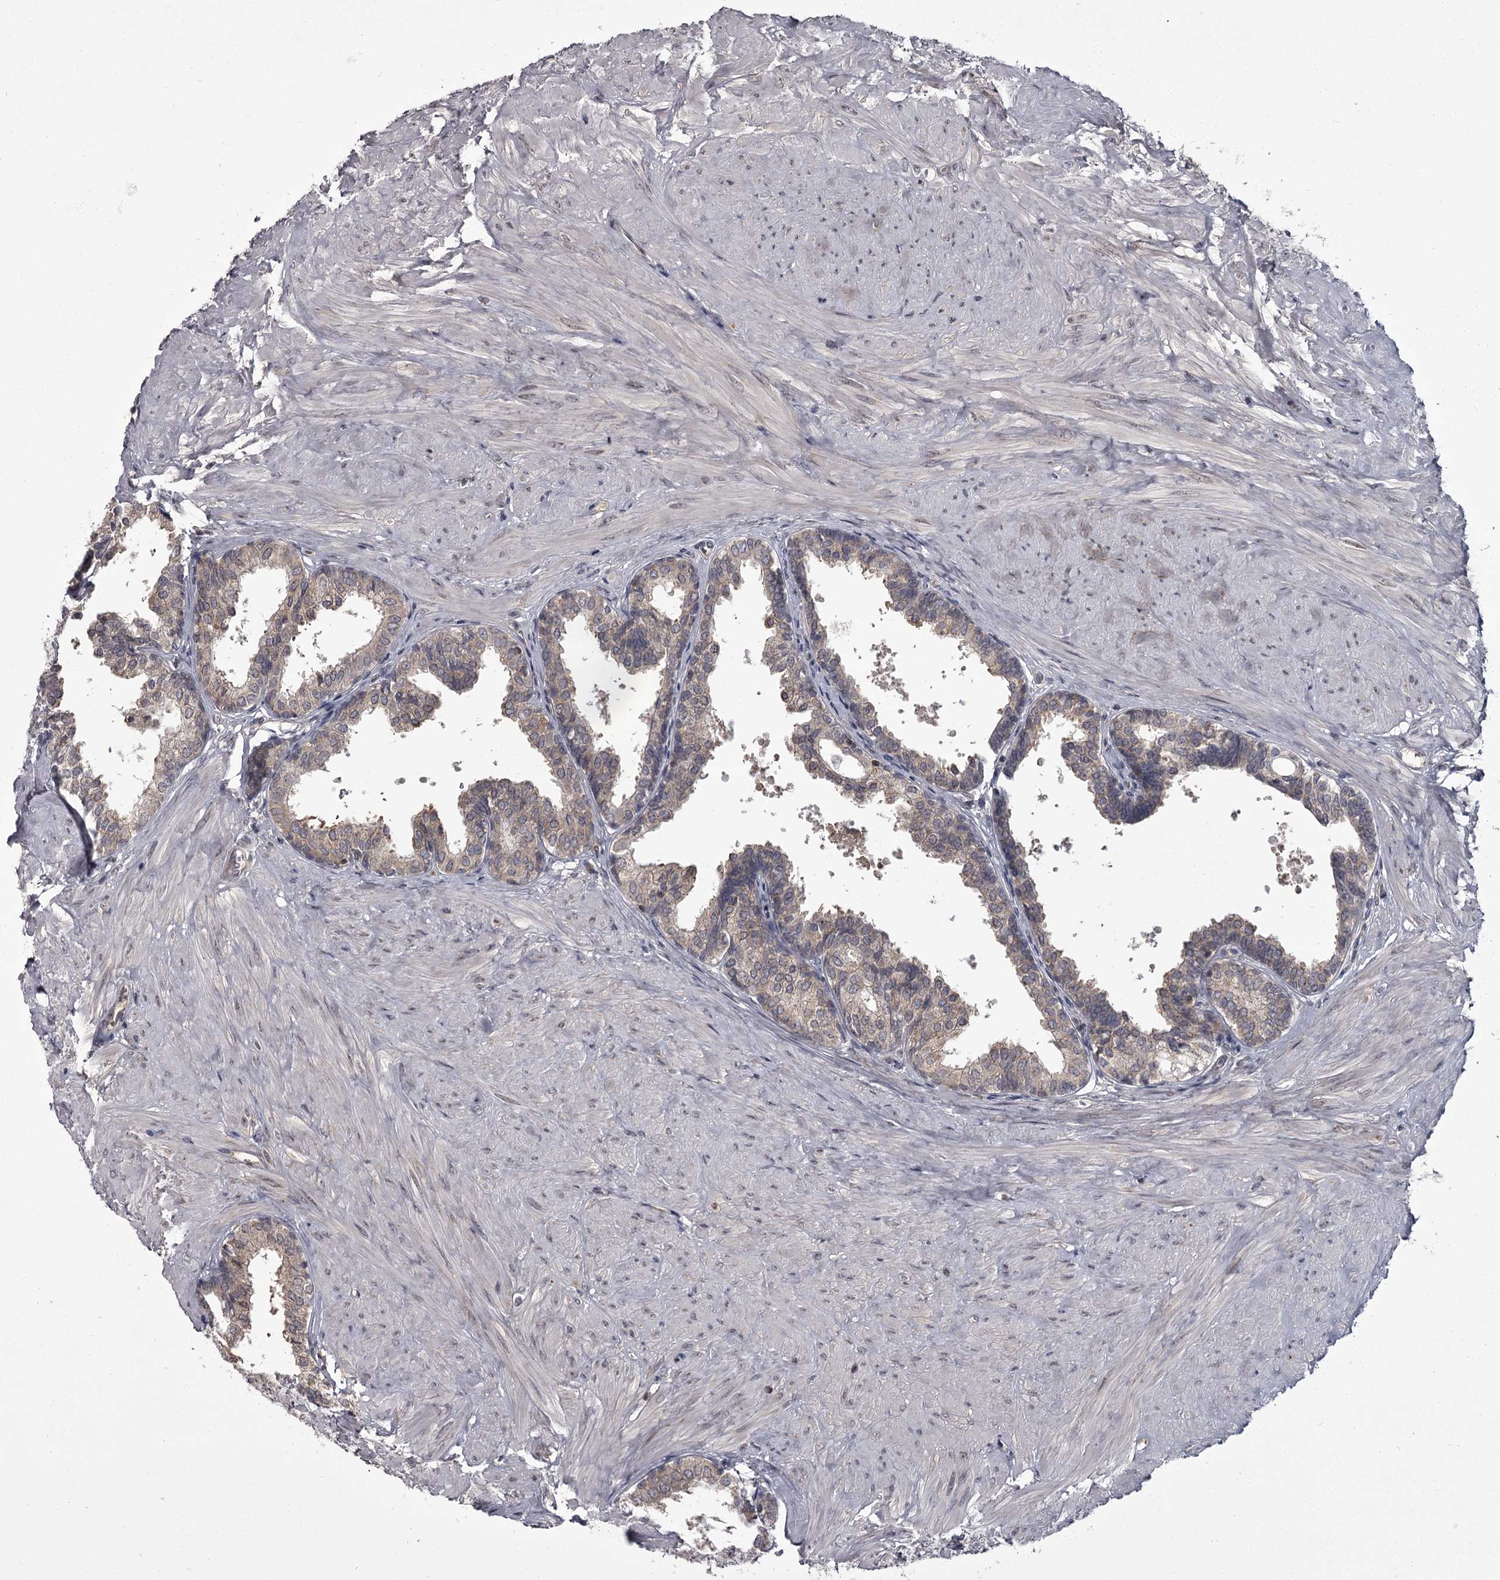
{"staining": {"intensity": "weak", "quantity": "25%-75%", "location": "cytoplasmic/membranous"}, "tissue": "prostate", "cell_type": "Glandular cells", "image_type": "normal", "snomed": [{"axis": "morphology", "description": "Normal tissue, NOS"}, {"axis": "topography", "description": "Prostate"}], "caption": "DAB immunohistochemical staining of benign human prostate displays weak cytoplasmic/membranous protein expression in approximately 25%-75% of glandular cells. The staining is performed using DAB (3,3'-diaminobenzidine) brown chromogen to label protein expression. The nuclei are counter-stained blue using hematoxylin.", "gene": "CCDC92", "patient": {"sex": "male", "age": 48}}